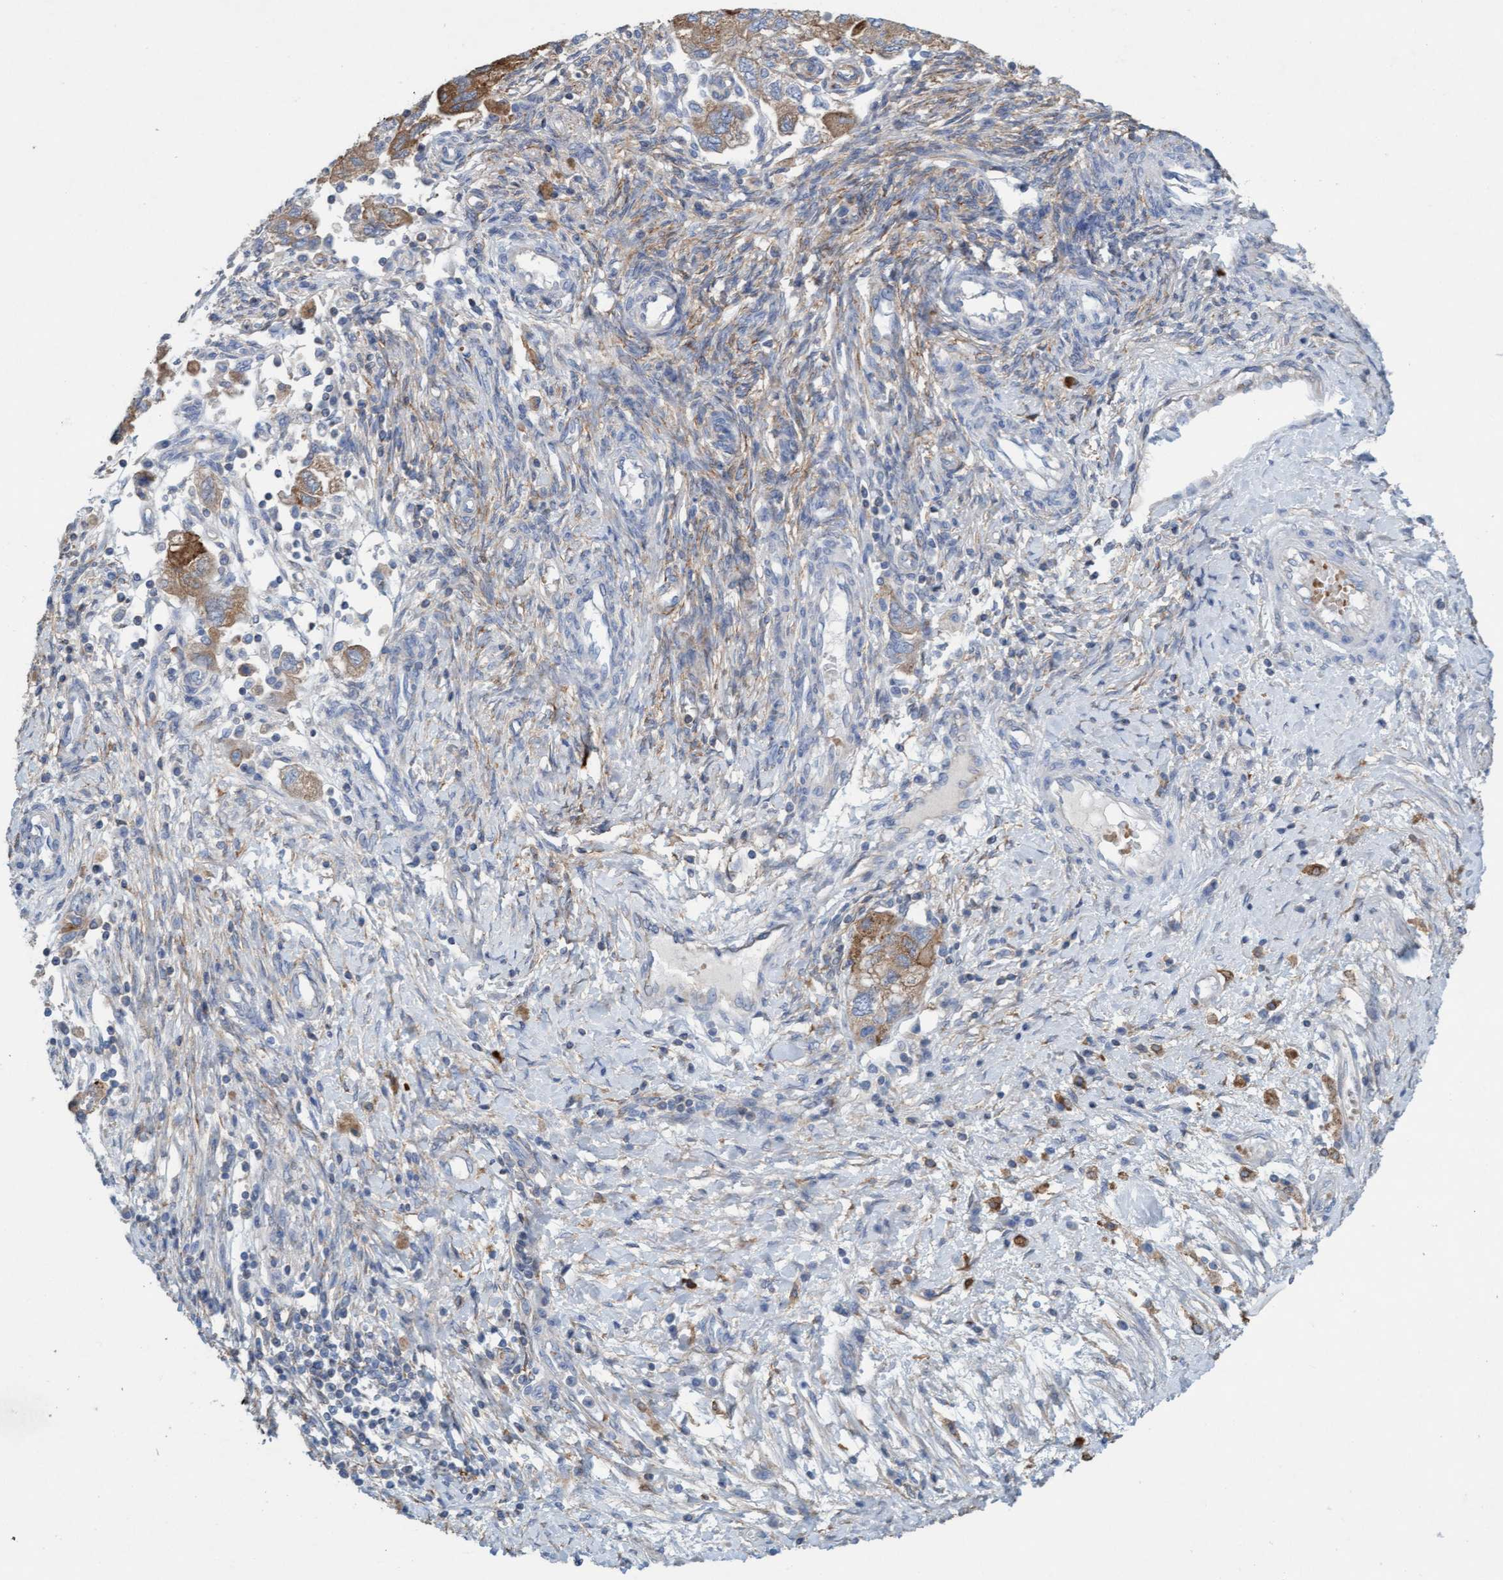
{"staining": {"intensity": "moderate", "quantity": ">75%", "location": "cytoplasmic/membranous"}, "tissue": "ovarian cancer", "cell_type": "Tumor cells", "image_type": "cancer", "snomed": [{"axis": "morphology", "description": "Carcinoma, NOS"}, {"axis": "morphology", "description": "Cystadenocarcinoma, serous, NOS"}, {"axis": "topography", "description": "Ovary"}], "caption": "High-magnification brightfield microscopy of ovarian cancer stained with DAB (3,3'-diaminobenzidine) (brown) and counterstained with hematoxylin (blue). tumor cells exhibit moderate cytoplasmic/membranous staining is present in about>75% of cells.", "gene": "SIGIRR", "patient": {"sex": "female", "age": 69}}